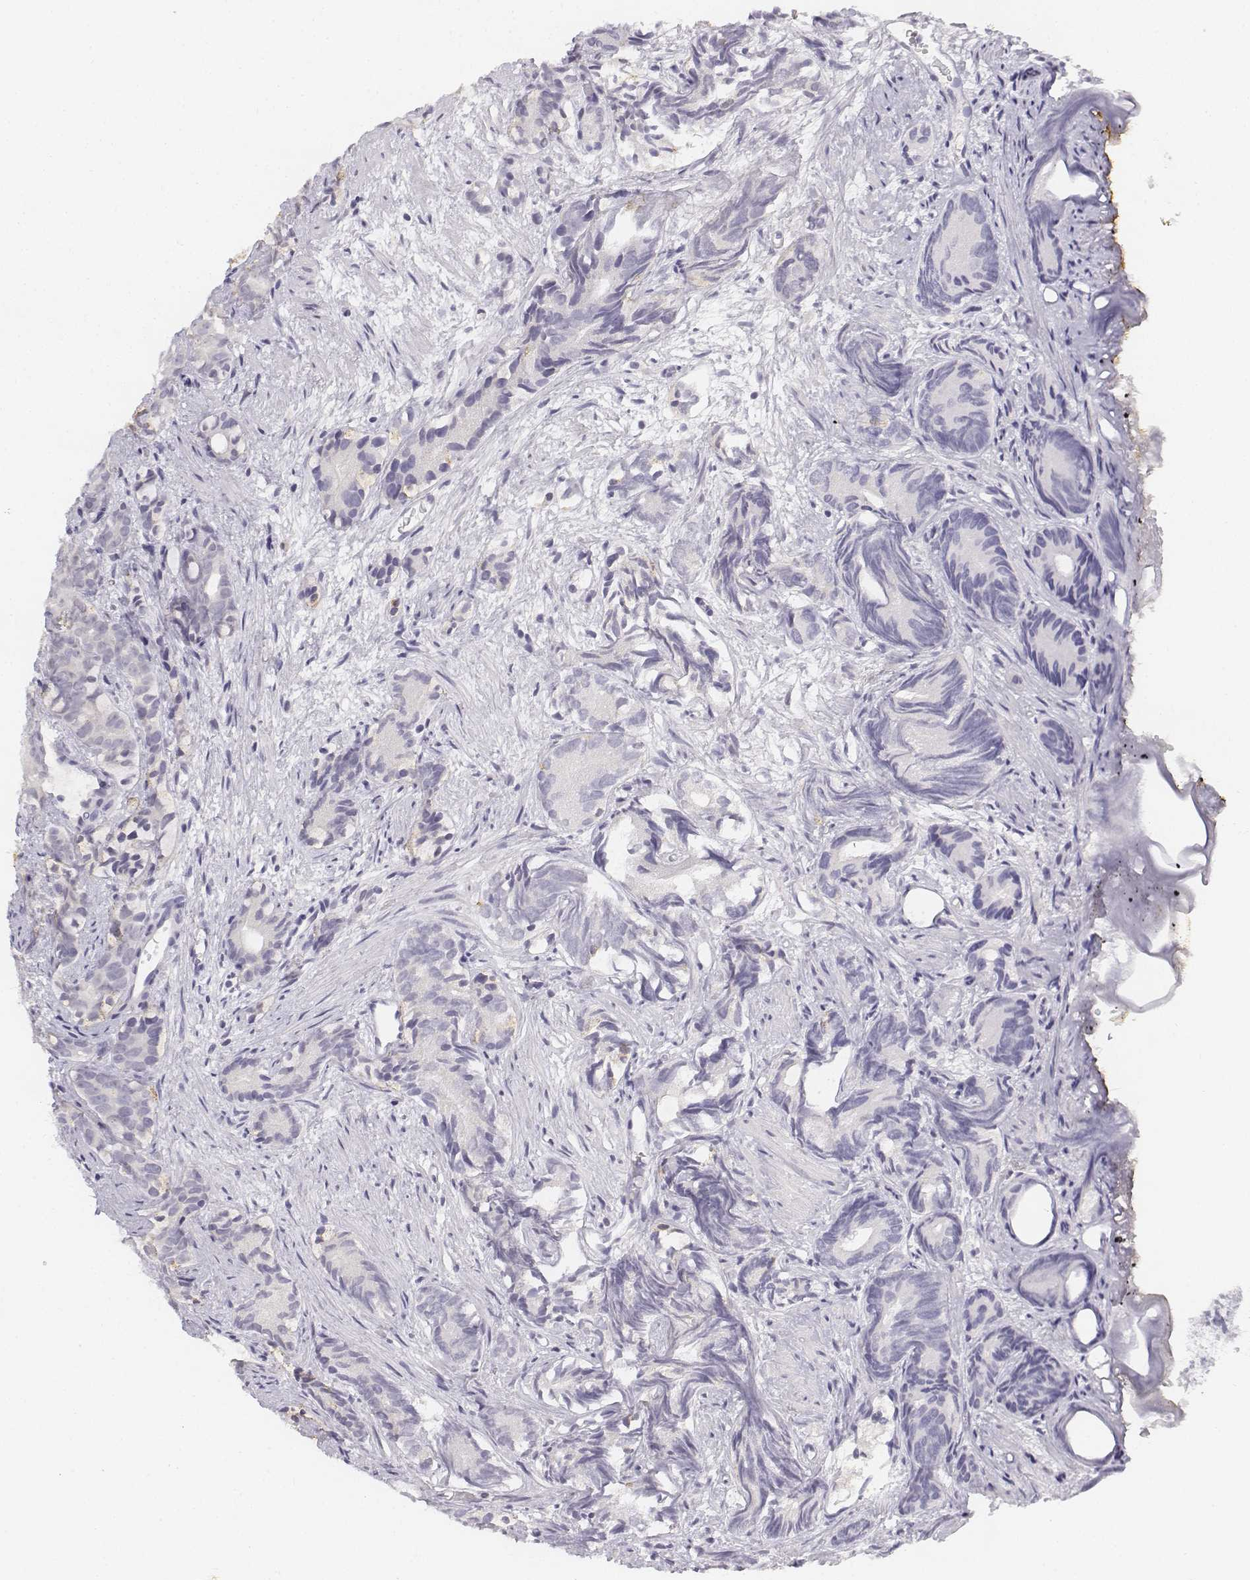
{"staining": {"intensity": "negative", "quantity": "none", "location": "none"}, "tissue": "prostate cancer", "cell_type": "Tumor cells", "image_type": "cancer", "snomed": [{"axis": "morphology", "description": "Adenocarcinoma, High grade"}, {"axis": "topography", "description": "Prostate"}], "caption": "This is a micrograph of immunohistochemistry staining of prostate cancer, which shows no expression in tumor cells.", "gene": "UCN2", "patient": {"sex": "male", "age": 84}}